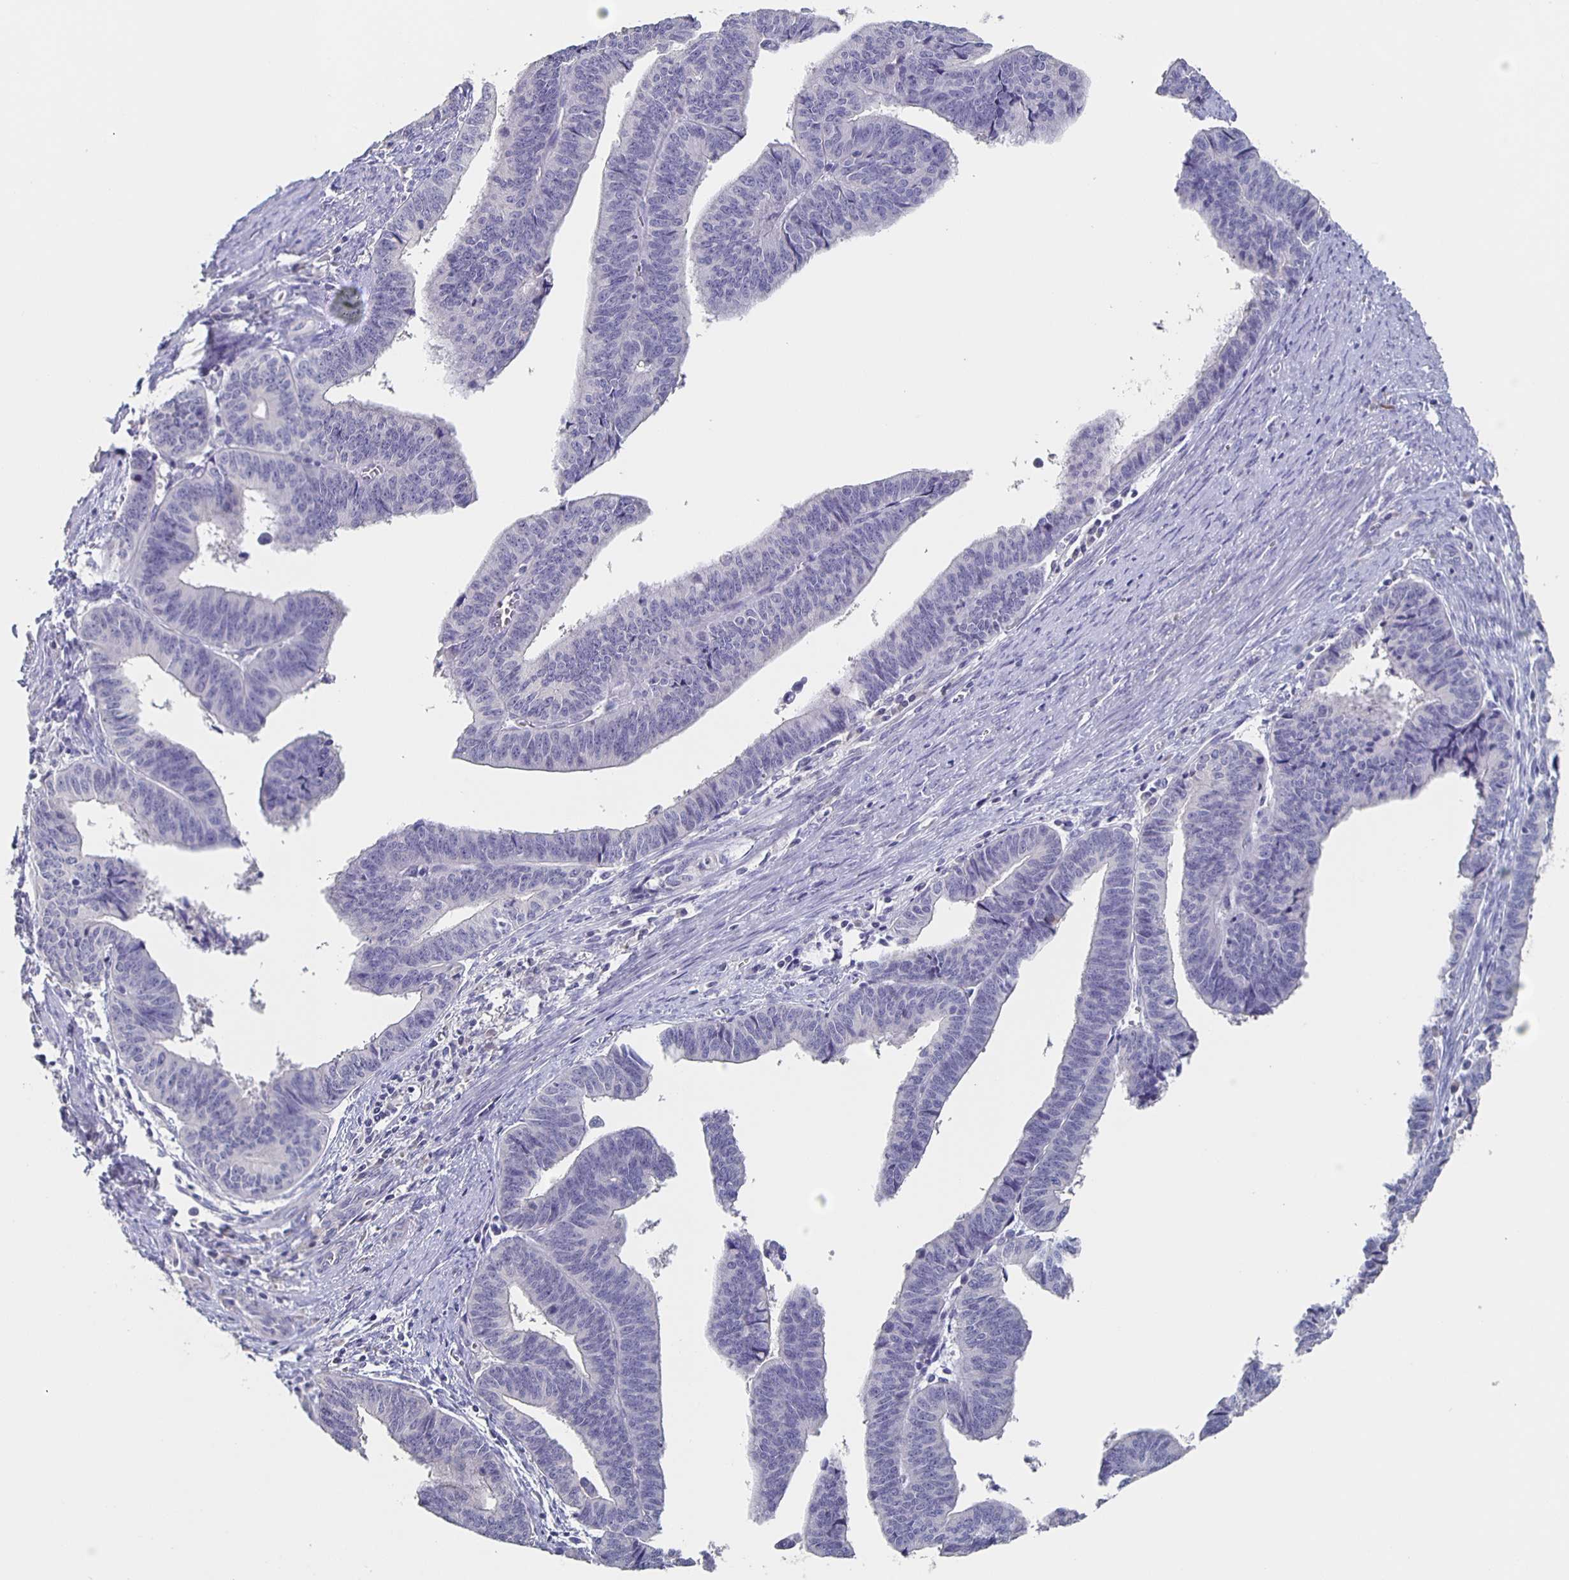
{"staining": {"intensity": "negative", "quantity": "none", "location": "none"}, "tissue": "endometrial cancer", "cell_type": "Tumor cells", "image_type": "cancer", "snomed": [{"axis": "morphology", "description": "Adenocarcinoma, NOS"}, {"axis": "topography", "description": "Endometrium"}], "caption": "A histopathology image of human endometrial cancer (adenocarcinoma) is negative for staining in tumor cells.", "gene": "CACNA2D2", "patient": {"sex": "female", "age": 65}}